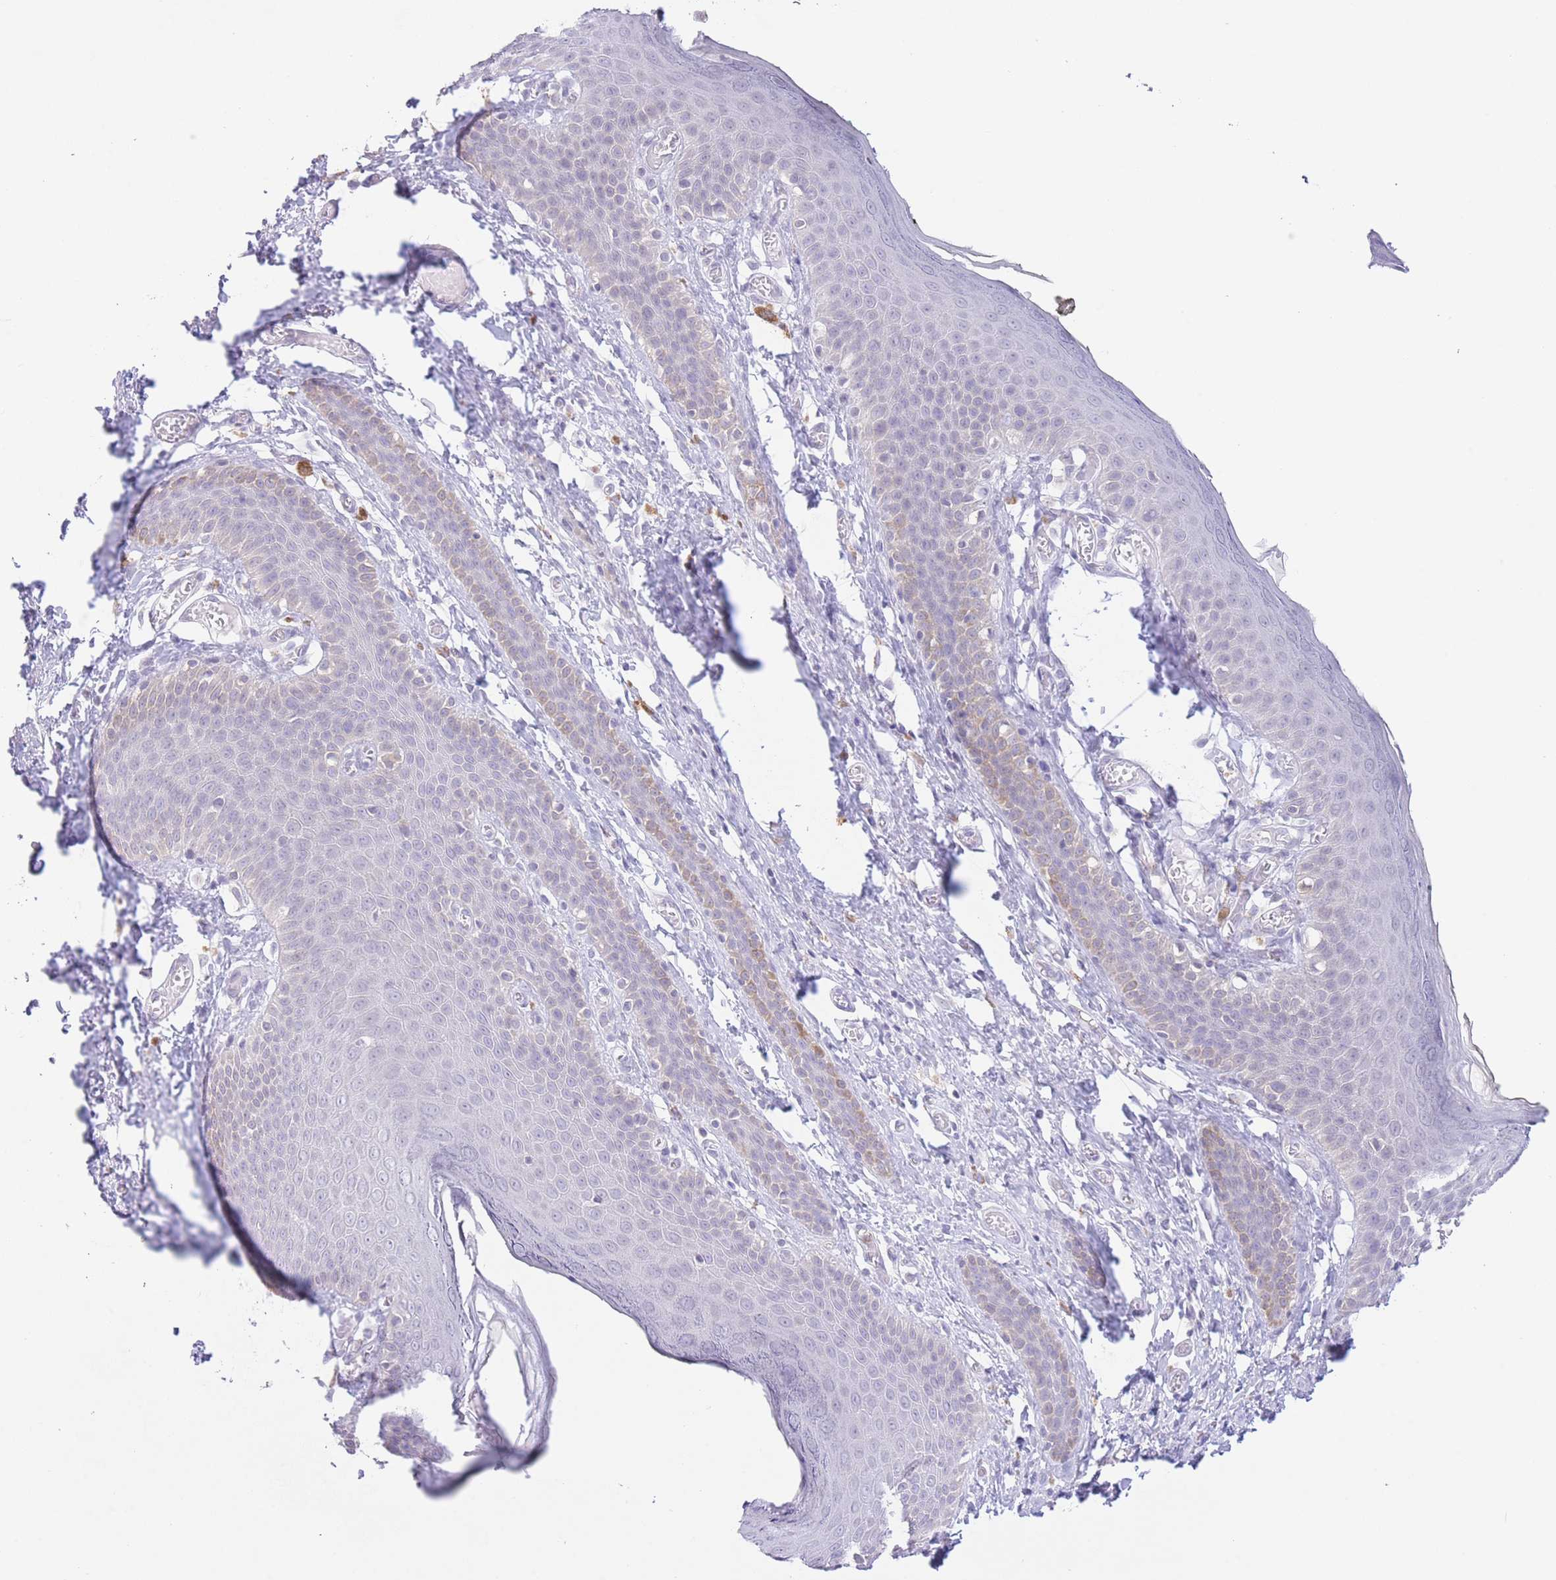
{"staining": {"intensity": "negative", "quantity": "none", "location": "none"}, "tissue": "skin", "cell_type": "Epidermal cells", "image_type": "normal", "snomed": [{"axis": "morphology", "description": "Normal tissue, NOS"}, {"axis": "topography", "description": "Anal"}], "caption": "This is an IHC micrograph of normal skin. There is no staining in epidermal cells.", "gene": "LCLAT1", "patient": {"sex": "female", "age": 40}}